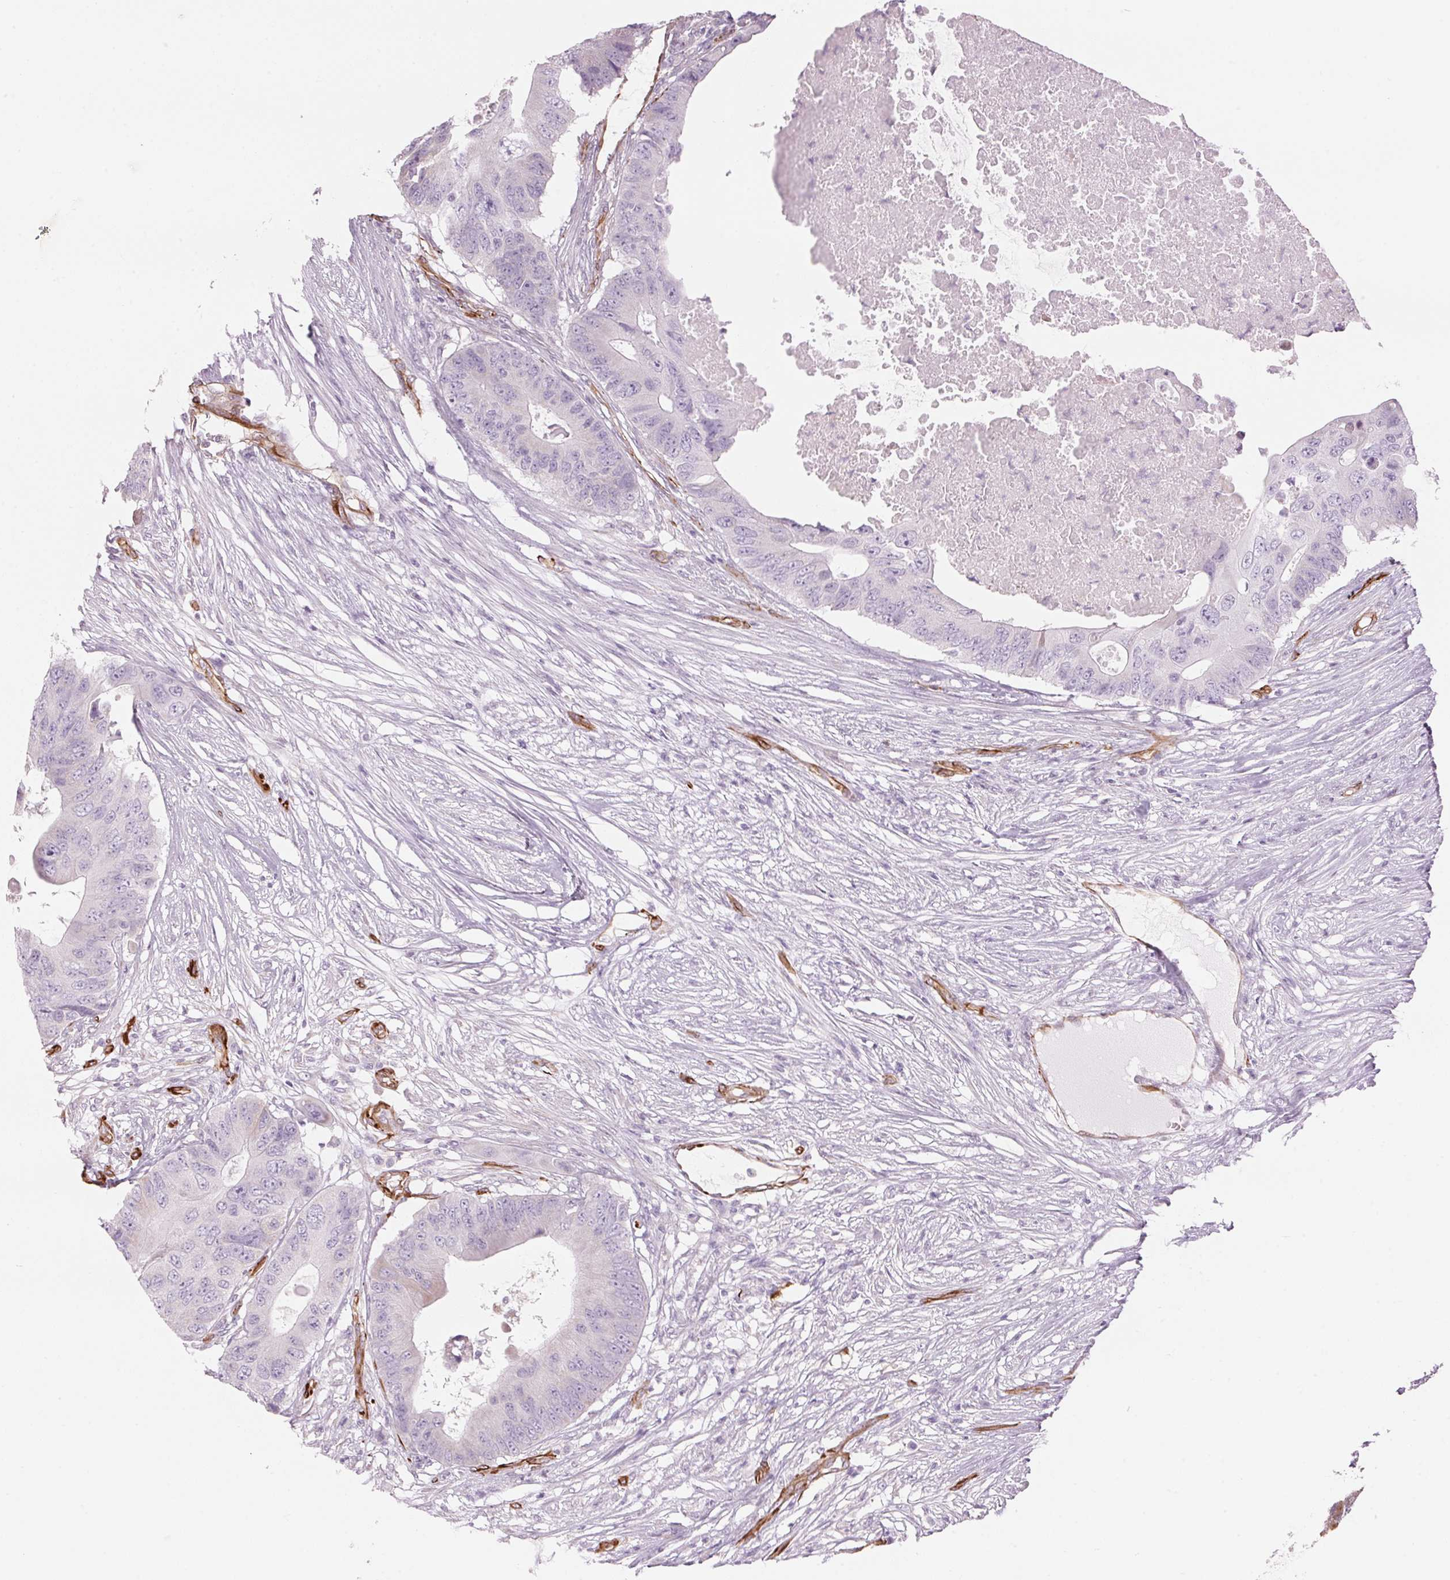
{"staining": {"intensity": "negative", "quantity": "none", "location": "none"}, "tissue": "colorectal cancer", "cell_type": "Tumor cells", "image_type": "cancer", "snomed": [{"axis": "morphology", "description": "Adenocarcinoma, NOS"}, {"axis": "topography", "description": "Colon"}], "caption": "Tumor cells are negative for brown protein staining in colorectal cancer. Nuclei are stained in blue.", "gene": "CLPS", "patient": {"sex": "male", "age": 71}}